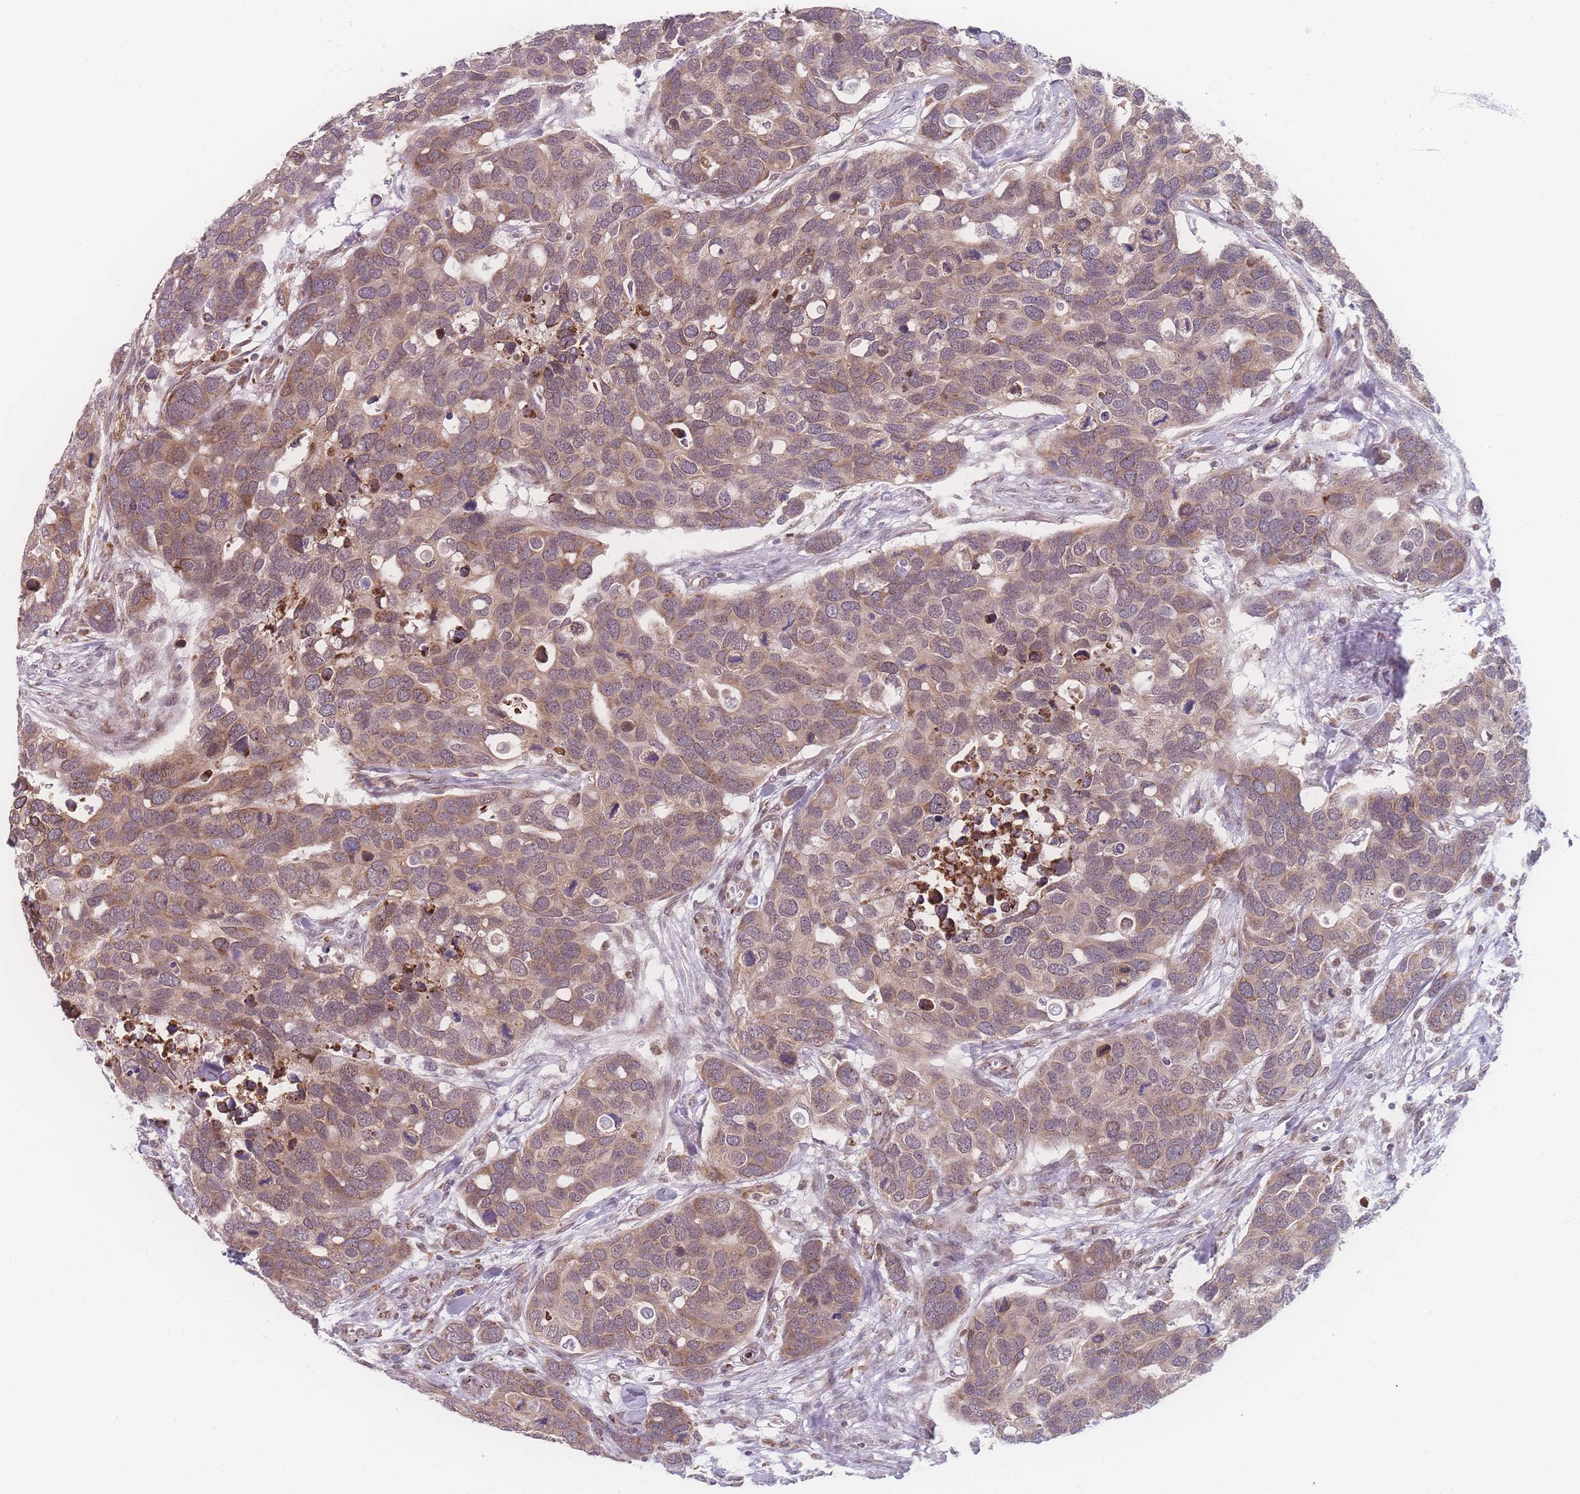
{"staining": {"intensity": "weak", "quantity": ">75%", "location": "cytoplasmic/membranous"}, "tissue": "breast cancer", "cell_type": "Tumor cells", "image_type": "cancer", "snomed": [{"axis": "morphology", "description": "Duct carcinoma"}, {"axis": "topography", "description": "Breast"}], "caption": "Immunohistochemical staining of intraductal carcinoma (breast) exhibits weak cytoplasmic/membranous protein expression in about >75% of tumor cells.", "gene": "ZC3H13", "patient": {"sex": "female", "age": 83}}